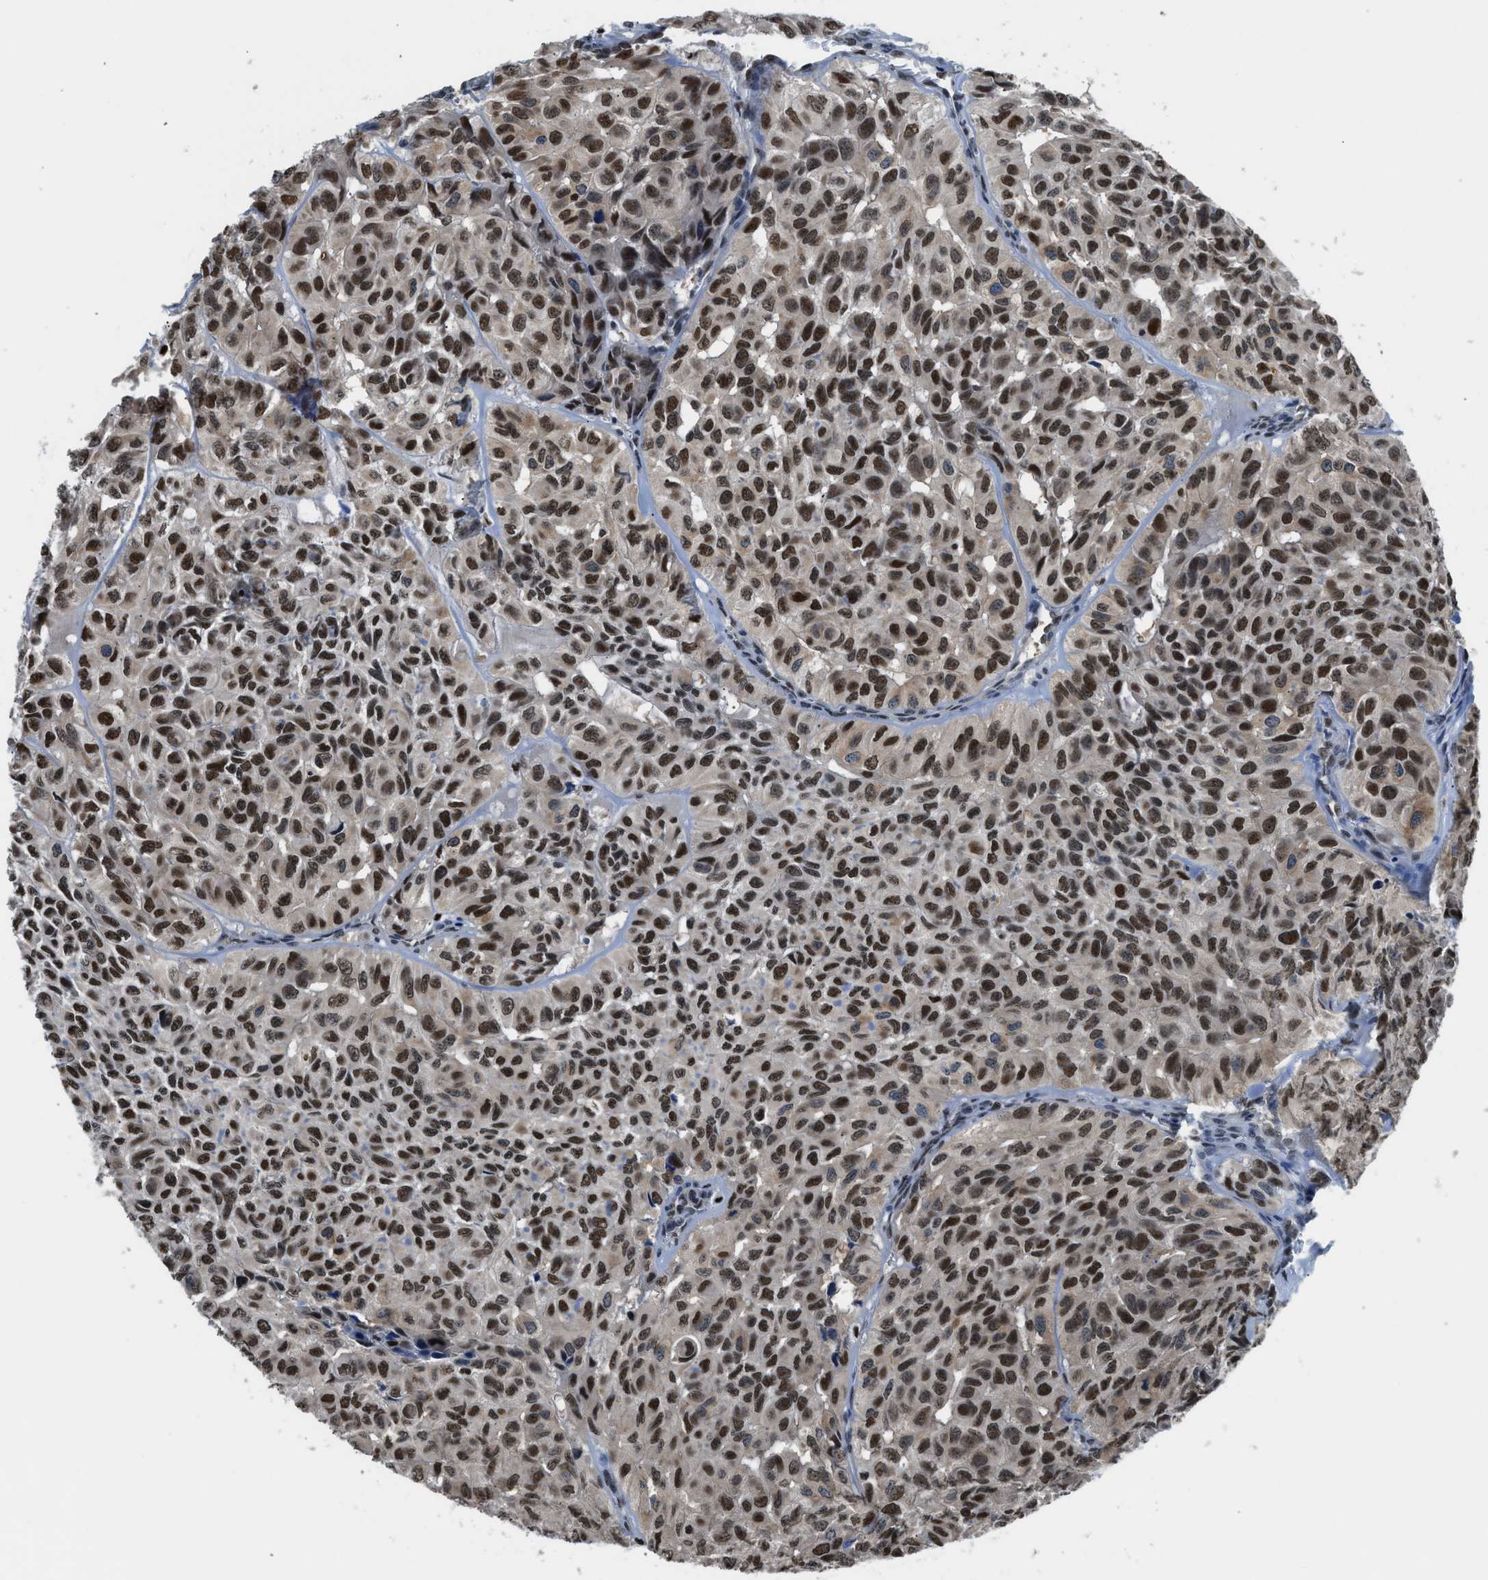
{"staining": {"intensity": "moderate", "quantity": ">75%", "location": "nuclear"}, "tissue": "head and neck cancer", "cell_type": "Tumor cells", "image_type": "cancer", "snomed": [{"axis": "morphology", "description": "Adenocarcinoma, NOS"}, {"axis": "topography", "description": "Salivary gland, NOS"}, {"axis": "topography", "description": "Head-Neck"}], "caption": "A brown stain highlights moderate nuclear staining of a protein in adenocarcinoma (head and neck) tumor cells. (DAB = brown stain, brightfield microscopy at high magnification).", "gene": "ALX1", "patient": {"sex": "female", "age": 76}}